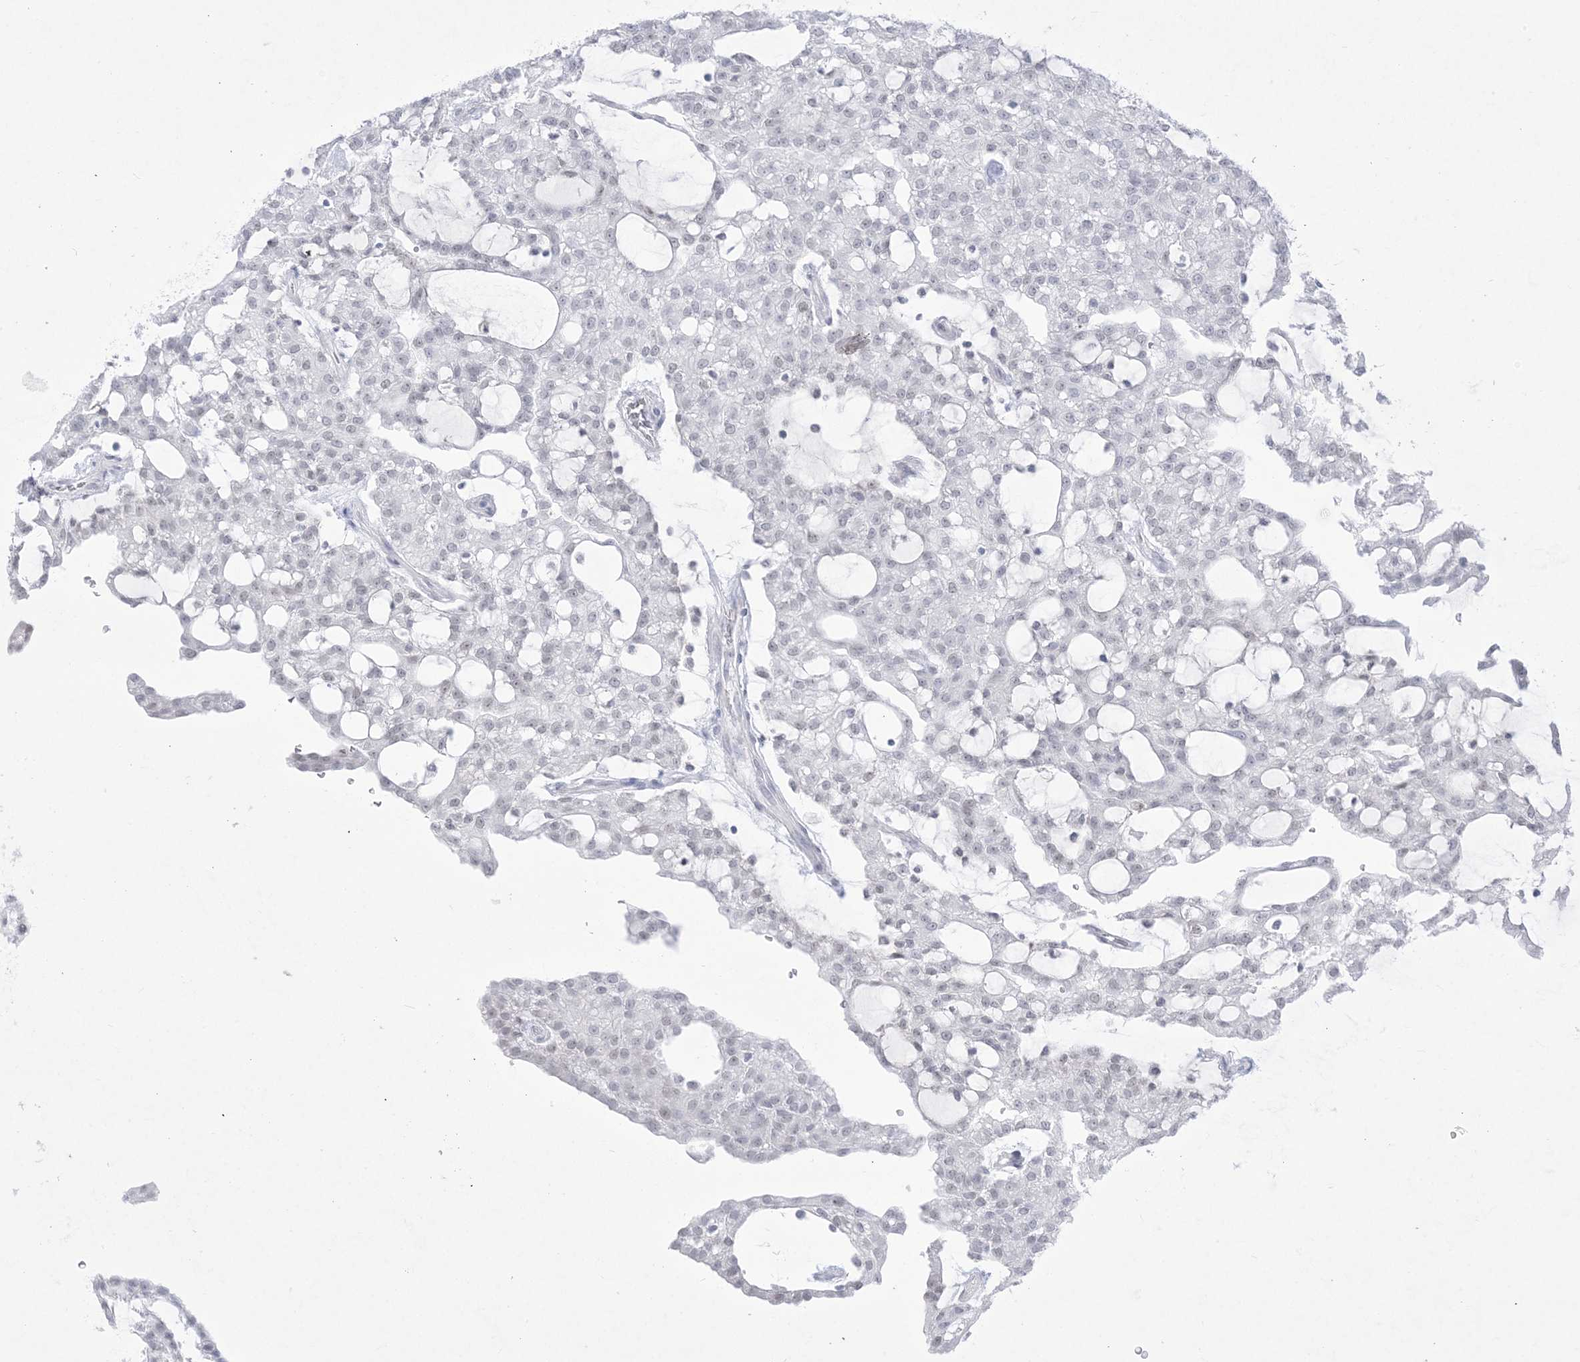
{"staining": {"intensity": "weak", "quantity": "<25%", "location": "nuclear"}, "tissue": "renal cancer", "cell_type": "Tumor cells", "image_type": "cancer", "snomed": [{"axis": "morphology", "description": "Adenocarcinoma, NOS"}, {"axis": "topography", "description": "Kidney"}], "caption": "Tumor cells show no significant positivity in renal cancer. The staining was performed using DAB (3,3'-diaminobenzidine) to visualize the protein expression in brown, while the nuclei were stained in blue with hematoxylin (Magnification: 20x).", "gene": "HOMEZ", "patient": {"sex": "male", "age": 63}}